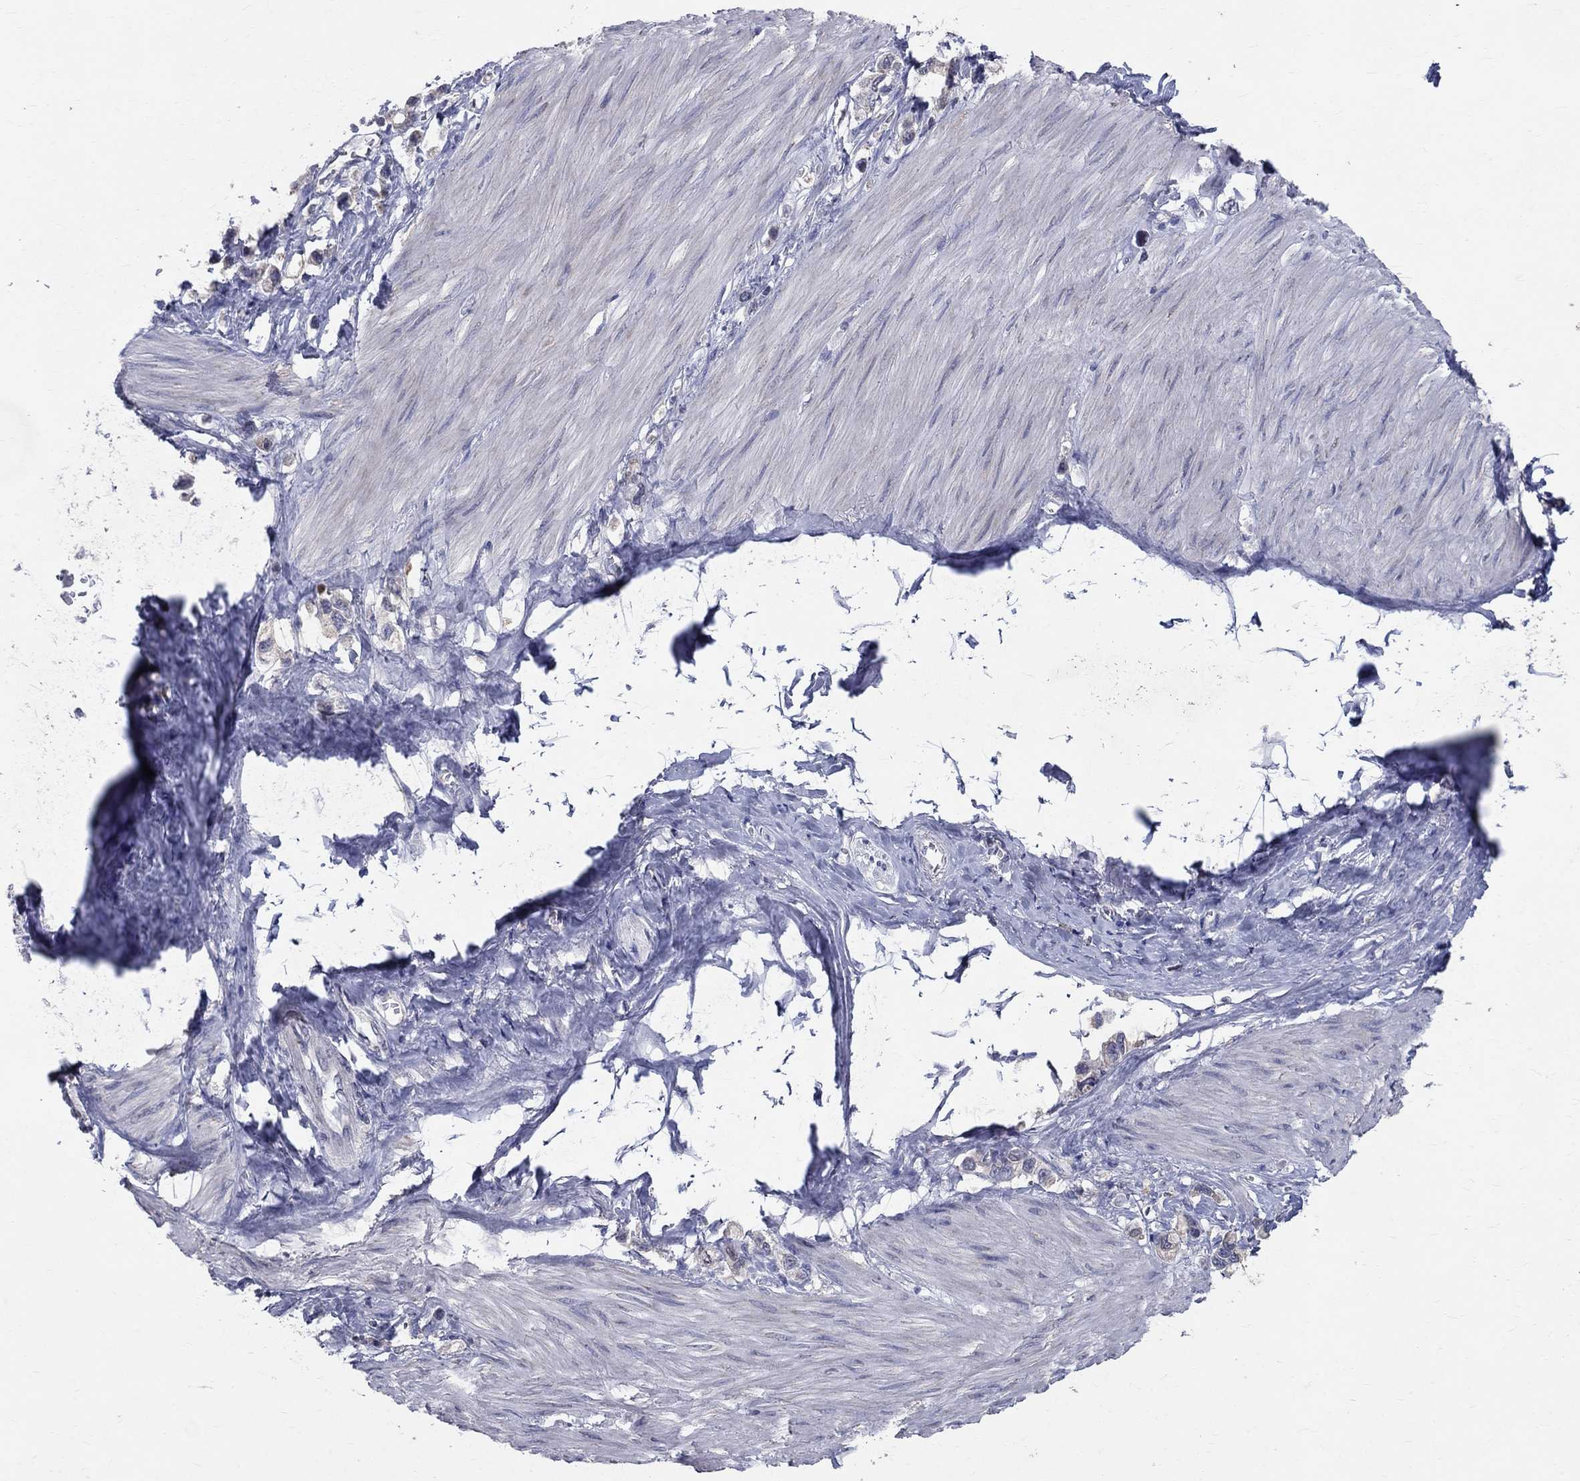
{"staining": {"intensity": "weak", "quantity": "<25%", "location": "cytoplasmic/membranous"}, "tissue": "stomach cancer", "cell_type": "Tumor cells", "image_type": "cancer", "snomed": [{"axis": "morphology", "description": "Normal tissue, NOS"}, {"axis": "morphology", "description": "Adenocarcinoma, NOS"}, {"axis": "morphology", "description": "Adenocarcinoma, High grade"}, {"axis": "topography", "description": "Stomach, upper"}, {"axis": "topography", "description": "Stomach"}], "caption": "This is a image of immunohistochemistry (IHC) staining of stomach adenocarcinoma, which shows no expression in tumor cells. (Immunohistochemistry (ihc), brightfield microscopy, high magnification).", "gene": "SLC4A10", "patient": {"sex": "female", "age": 65}}